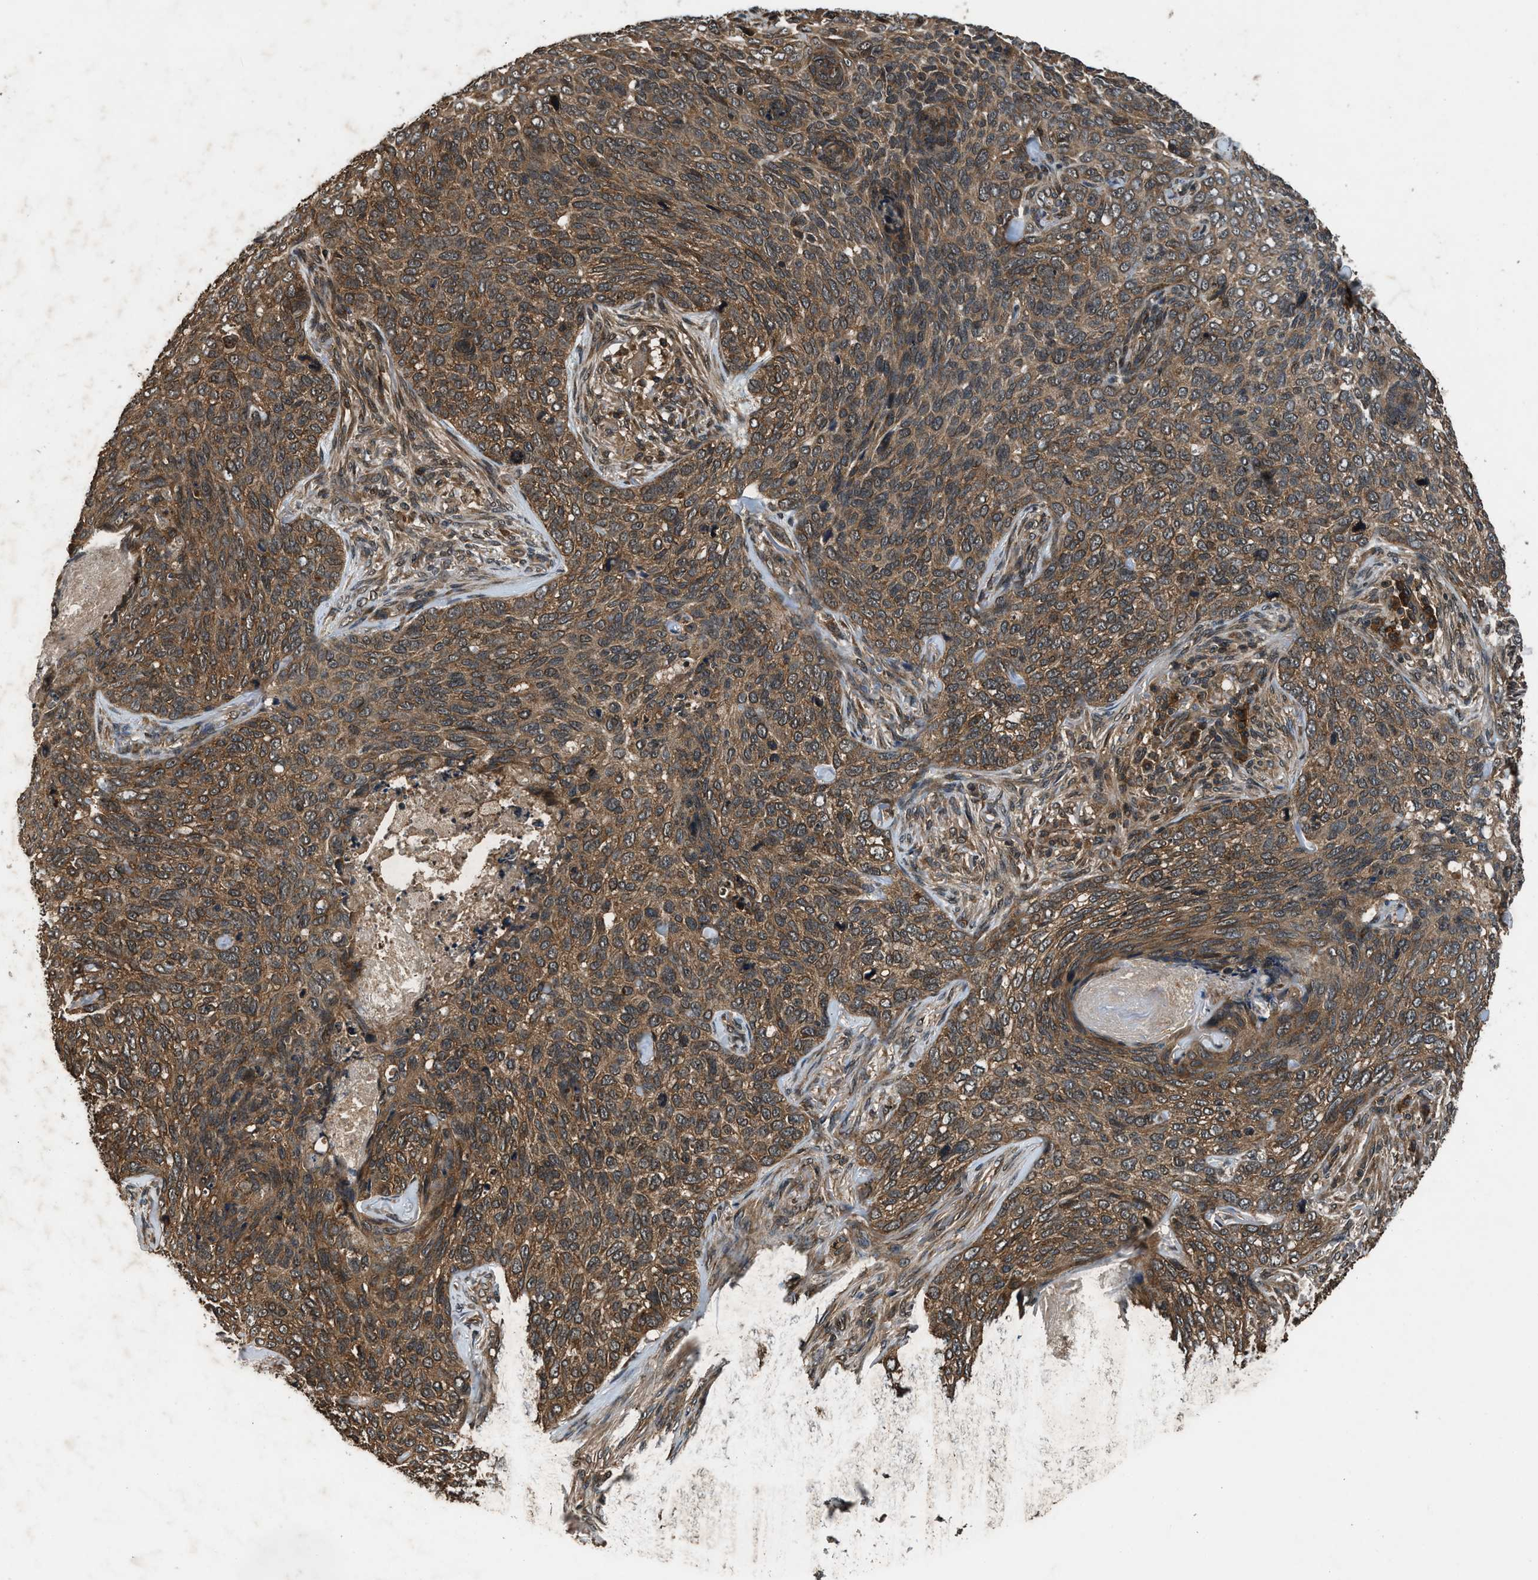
{"staining": {"intensity": "moderate", "quantity": ">75%", "location": "cytoplasmic/membranous"}, "tissue": "skin cancer", "cell_type": "Tumor cells", "image_type": "cancer", "snomed": [{"axis": "morphology", "description": "Basal cell carcinoma"}, {"axis": "topography", "description": "Skin"}], "caption": "Human skin basal cell carcinoma stained for a protein (brown) shows moderate cytoplasmic/membranous positive expression in about >75% of tumor cells.", "gene": "RPS6KB1", "patient": {"sex": "female", "age": 64}}